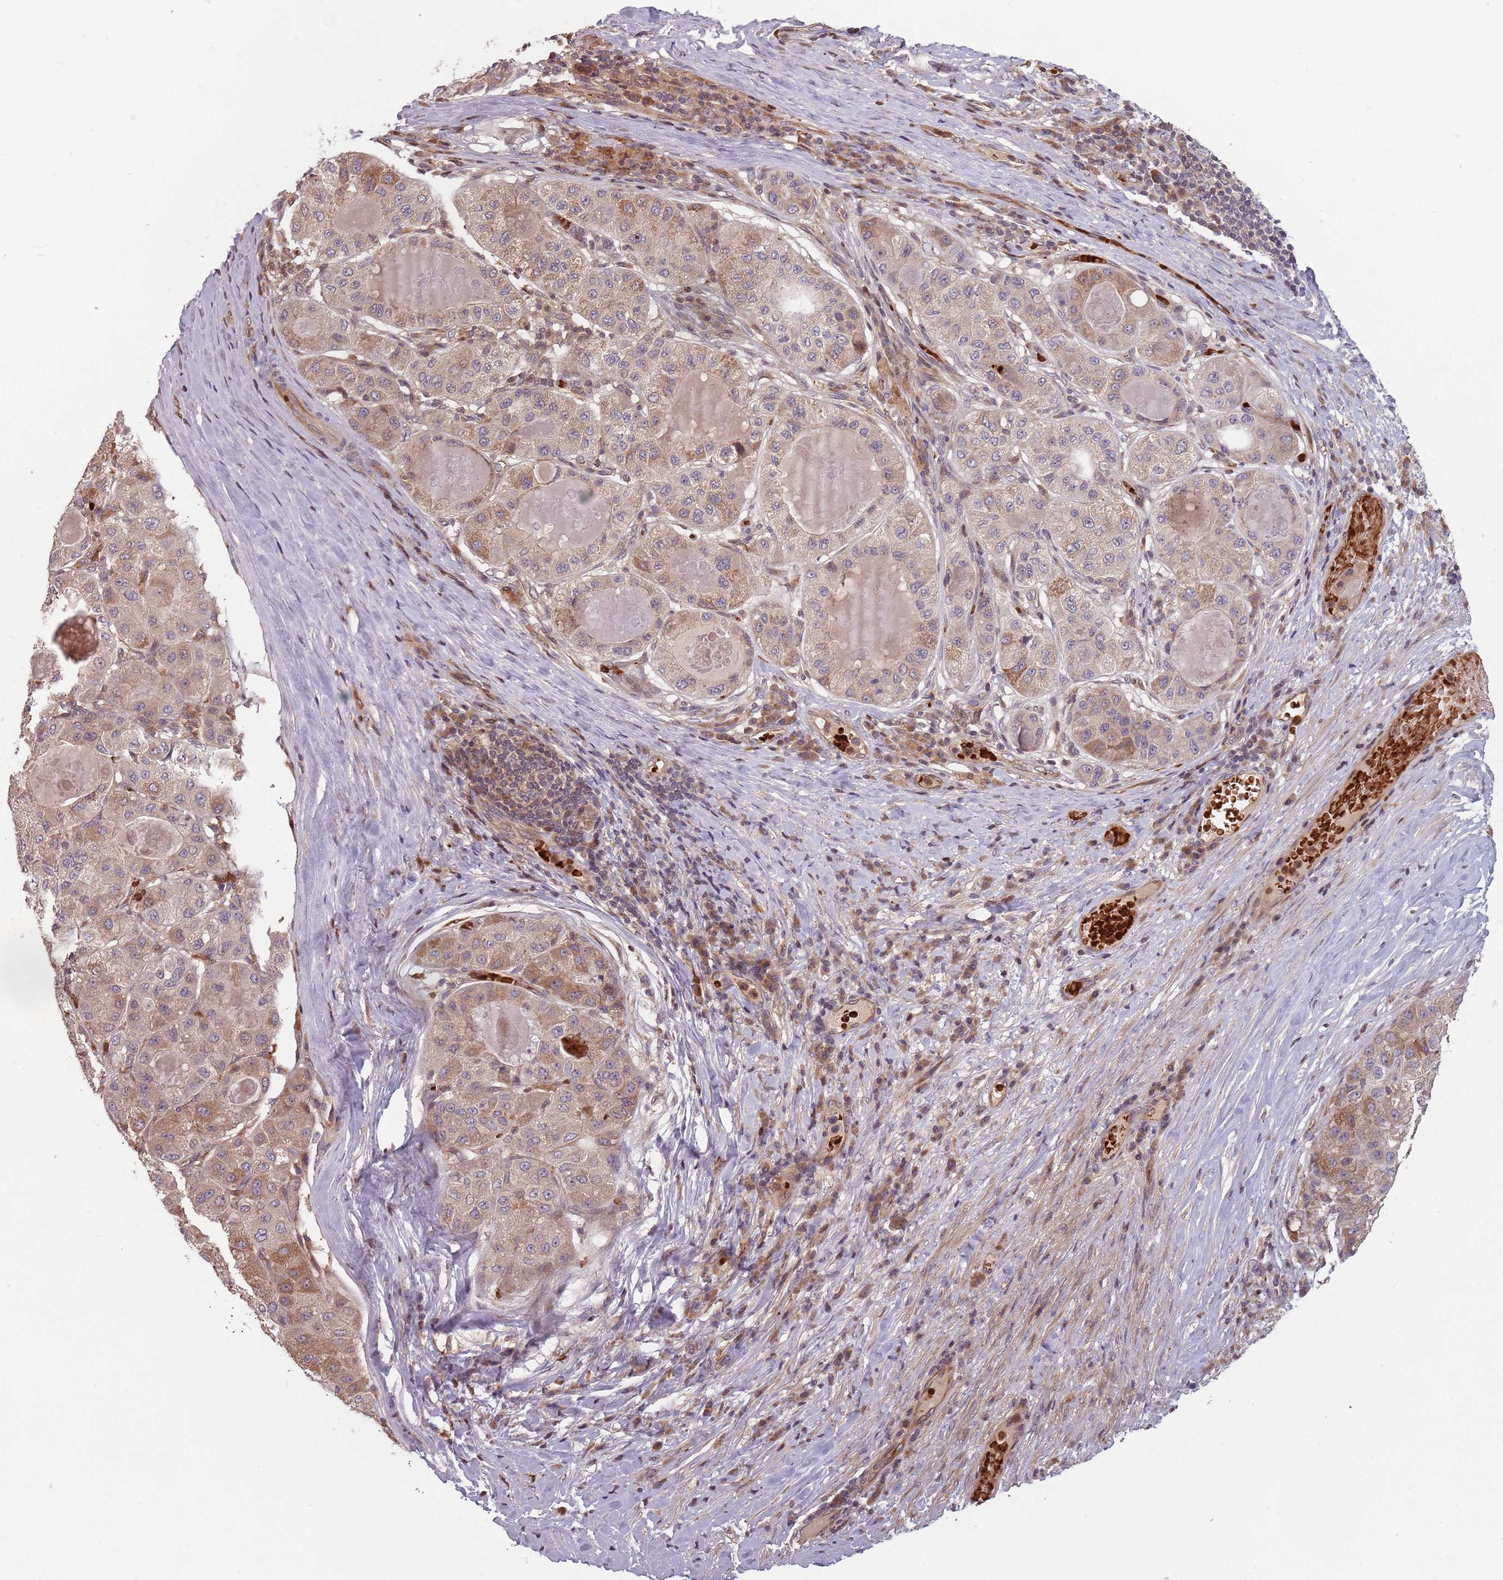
{"staining": {"intensity": "moderate", "quantity": "<25%", "location": "cytoplasmic/membranous"}, "tissue": "liver cancer", "cell_type": "Tumor cells", "image_type": "cancer", "snomed": [{"axis": "morphology", "description": "Carcinoma, Hepatocellular, NOS"}, {"axis": "topography", "description": "Liver"}], "caption": "Immunohistochemical staining of liver cancer (hepatocellular carcinoma) displays low levels of moderate cytoplasmic/membranous expression in about <25% of tumor cells.", "gene": "GPR180", "patient": {"sex": "male", "age": 80}}